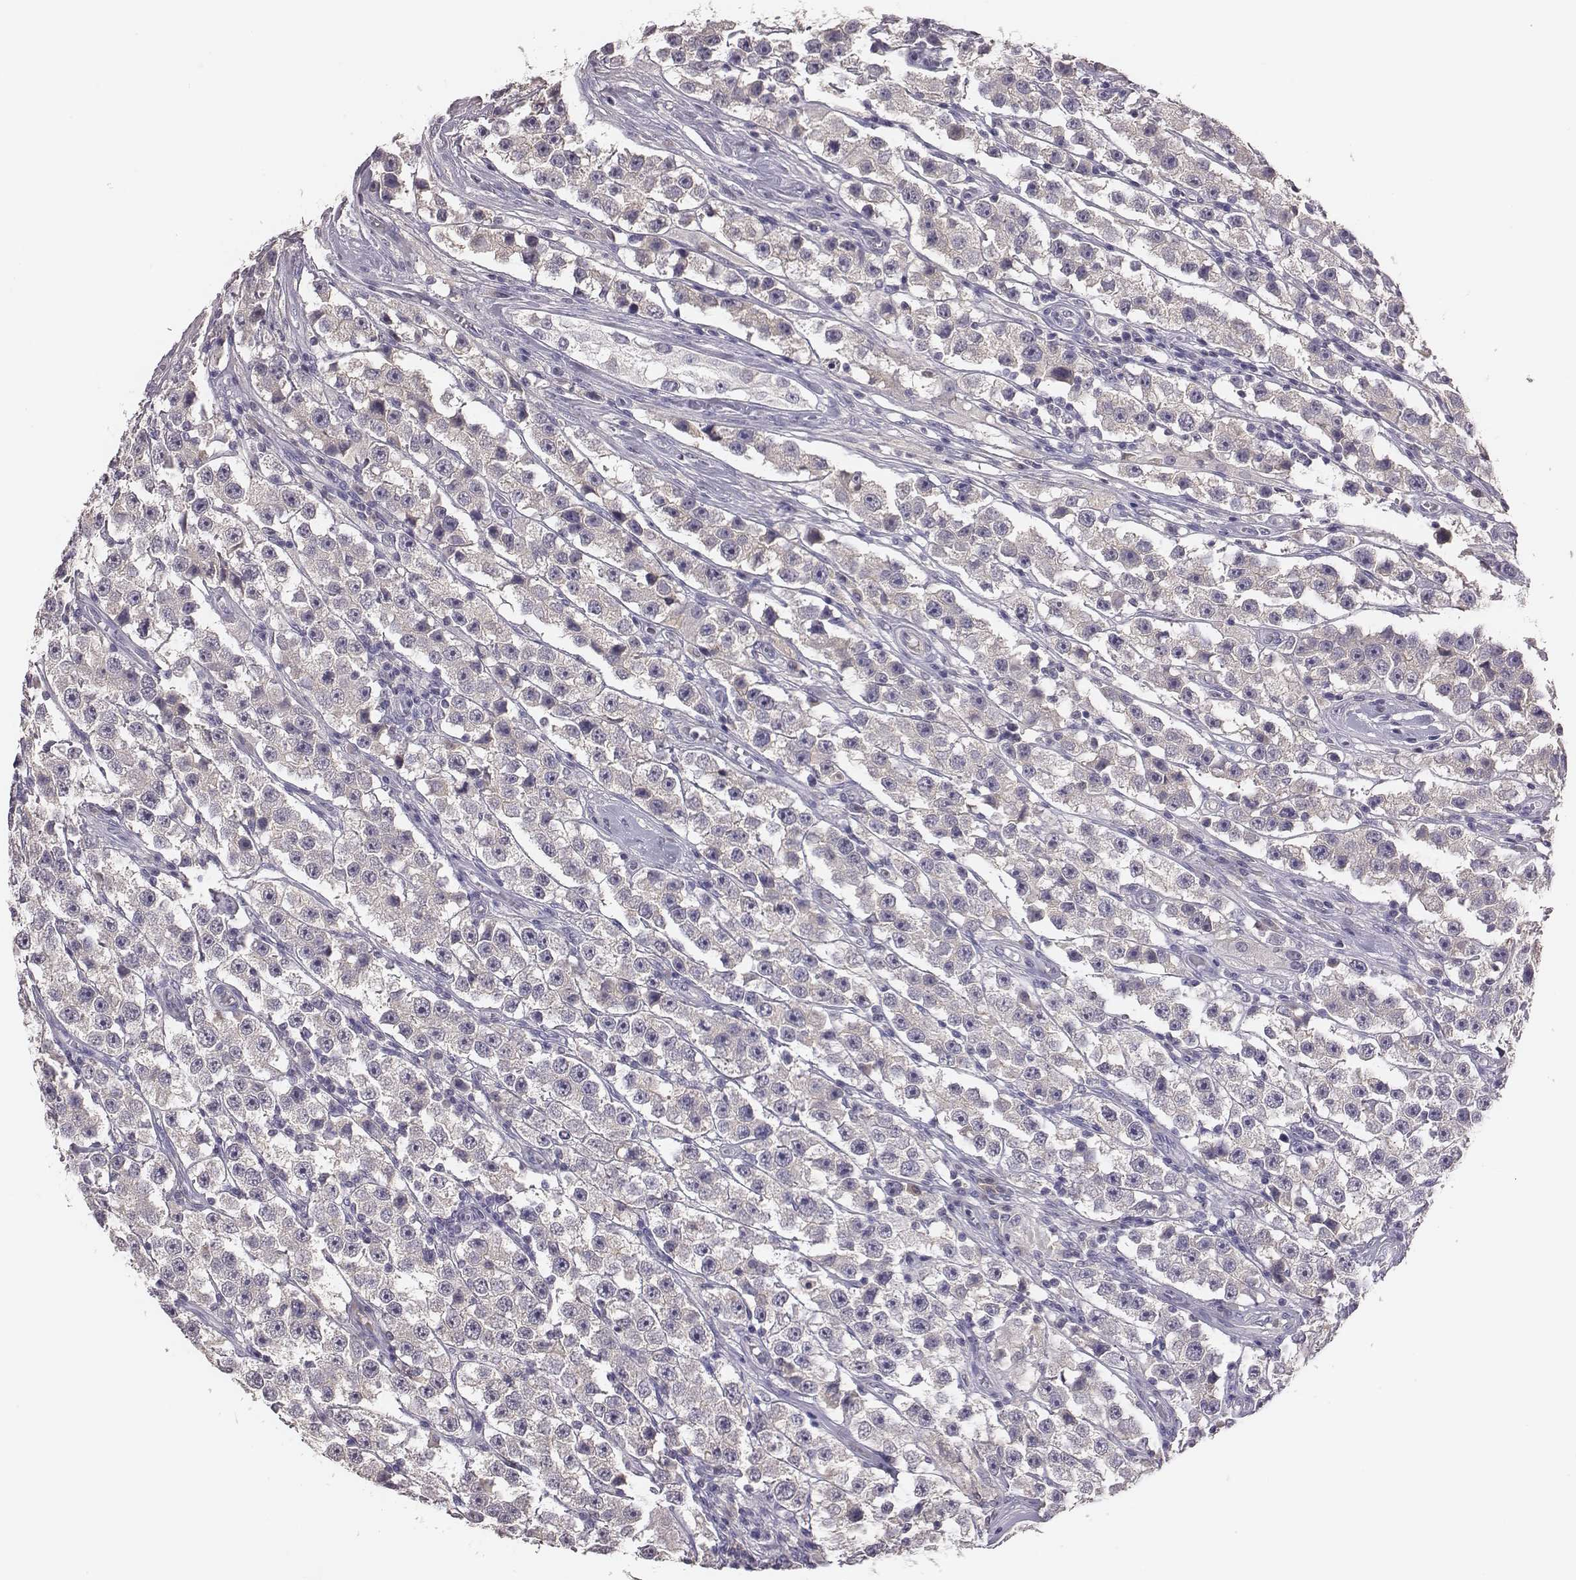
{"staining": {"intensity": "negative", "quantity": "none", "location": "none"}, "tissue": "testis cancer", "cell_type": "Tumor cells", "image_type": "cancer", "snomed": [{"axis": "morphology", "description": "Seminoma, NOS"}, {"axis": "topography", "description": "Testis"}], "caption": "Photomicrograph shows no protein positivity in tumor cells of seminoma (testis) tissue.", "gene": "EN1", "patient": {"sex": "male", "age": 45}}